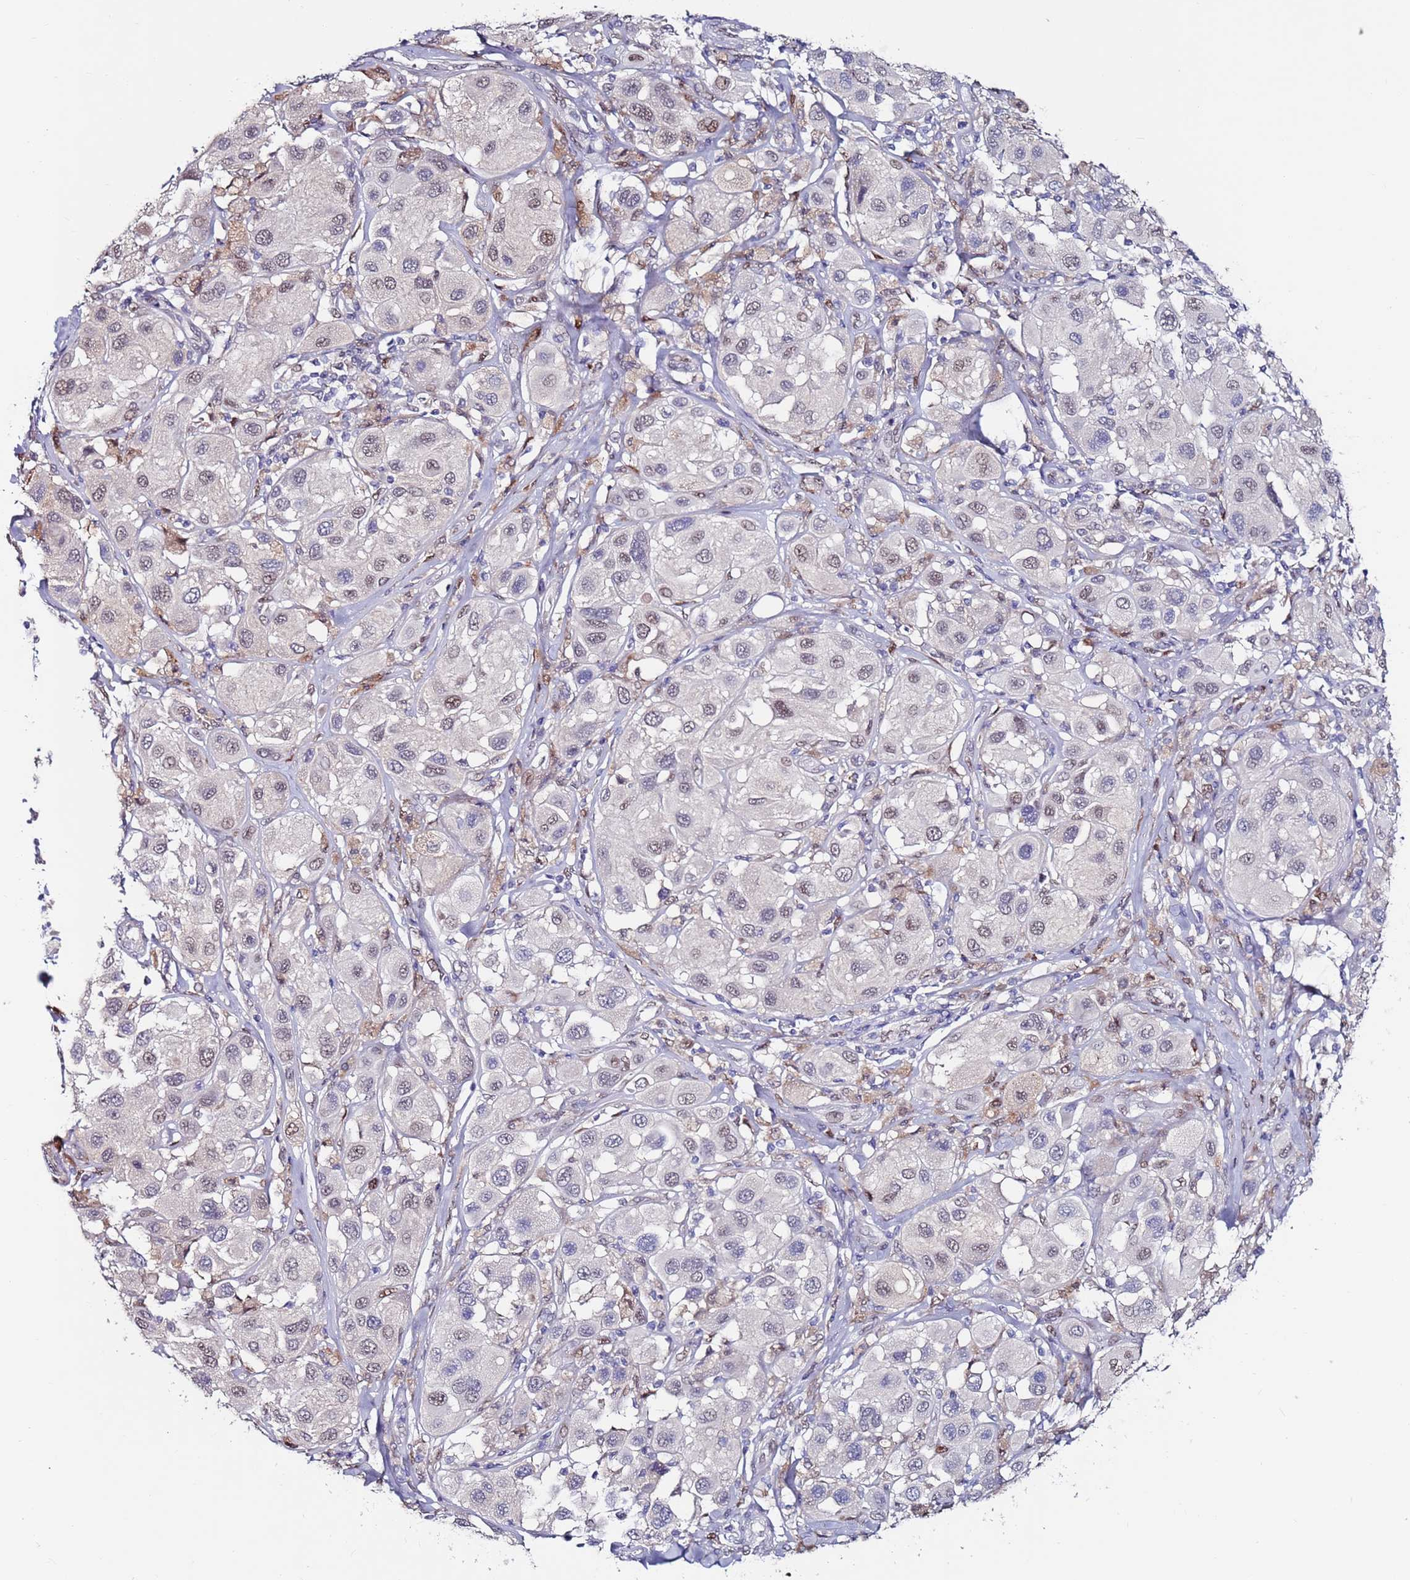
{"staining": {"intensity": "weak", "quantity": "<25%", "location": "nuclear"}, "tissue": "melanoma", "cell_type": "Tumor cells", "image_type": "cancer", "snomed": [{"axis": "morphology", "description": "Malignant melanoma, Metastatic site"}, {"axis": "topography", "description": "Skin"}], "caption": "DAB (3,3'-diaminobenzidine) immunohistochemical staining of human malignant melanoma (metastatic site) reveals no significant staining in tumor cells.", "gene": "FBXO27", "patient": {"sex": "male", "age": 41}}